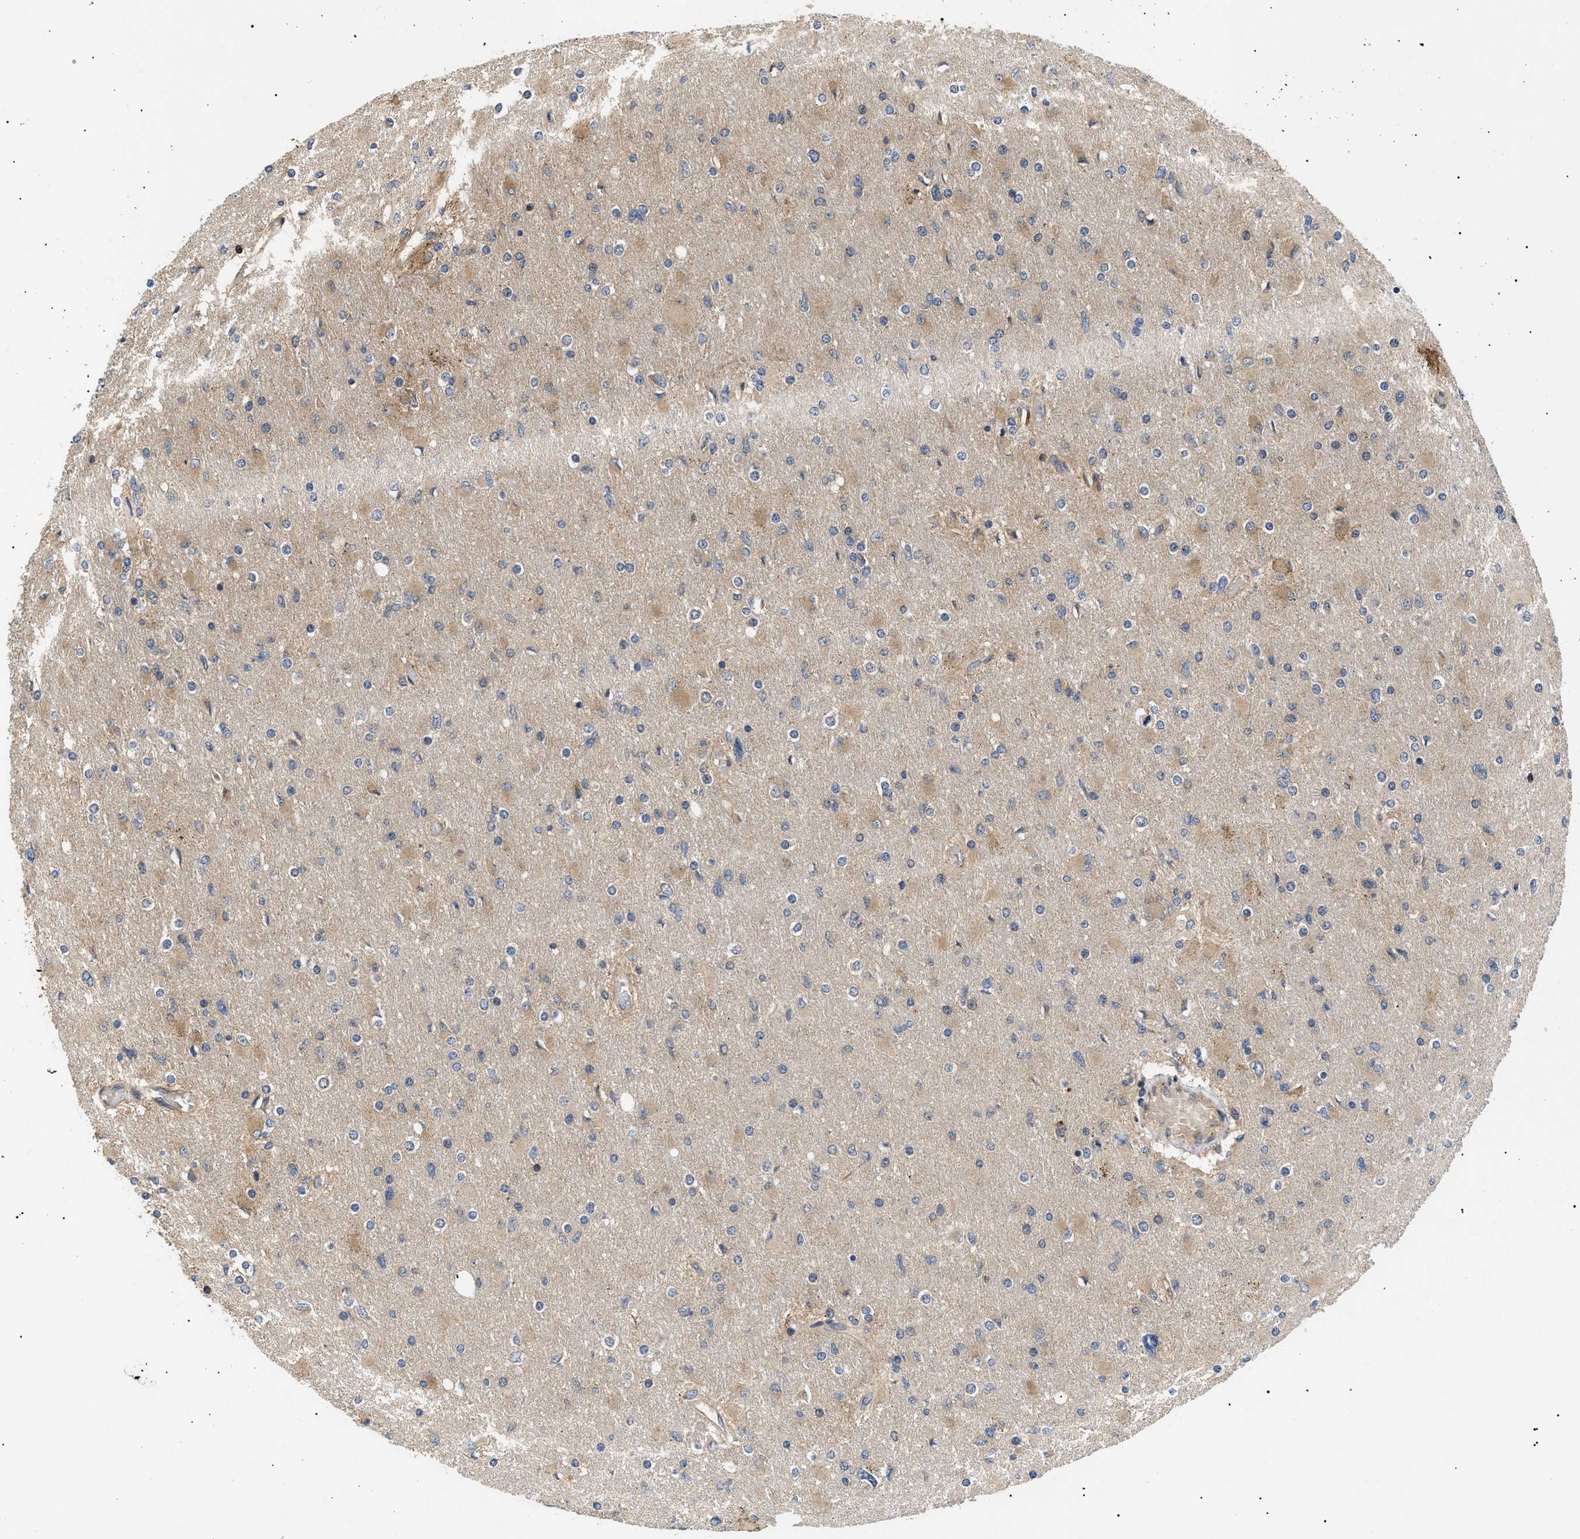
{"staining": {"intensity": "weak", "quantity": "25%-75%", "location": "cytoplasmic/membranous"}, "tissue": "glioma", "cell_type": "Tumor cells", "image_type": "cancer", "snomed": [{"axis": "morphology", "description": "Glioma, malignant, High grade"}, {"axis": "topography", "description": "Cerebral cortex"}], "caption": "Immunohistochemistry photomicrograph of human malignant high-grade glioma stained for a protein (brown), which demonstrates low levels of weak cytoplasmic/membranous expression in approximately 25%-75% of tumor cells.", "gene": "ASTL", "patient": {"sex": "female", "age": 36}}